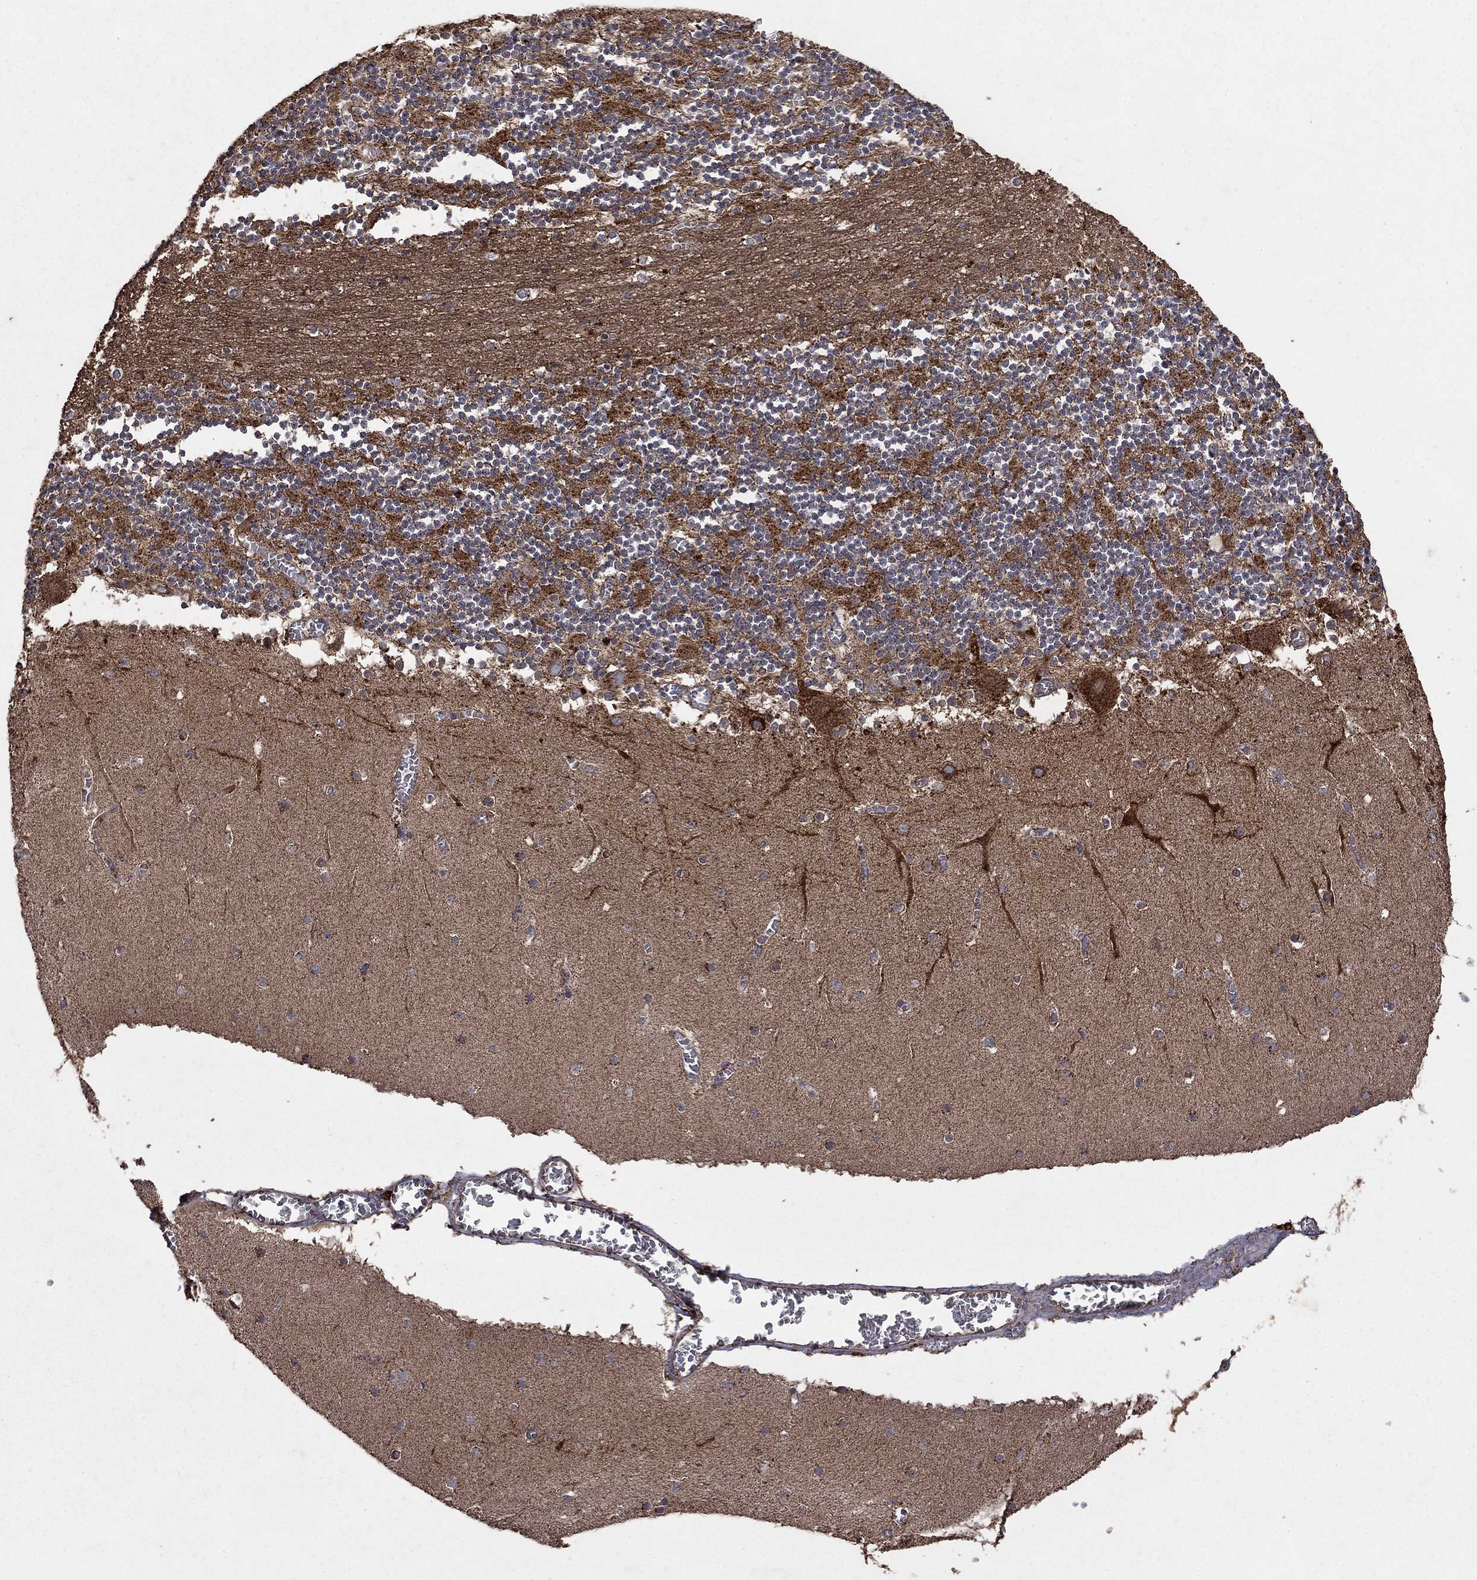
{"staining": {"intensity": "strong", "quantity": "<25%", "location": "cytoplasmic/membranous"}, "tissue": "cerebellum", "cell_type": "Cells in granular layer", "image_type": "normal", "snomed": [{"axis": "morphology", "description": "Normal tissue, NOS"}, {"axis": "topography", "description": "Cerebellum"}], "caption": "About <25% of cells in granular layer in normal human cerebellum demonstrate strong cytoplasmic/membranous protein expression as visualized by brown immunohistochemical staining.", "gene": "DPH1", "patient": {"sex": "female", "age": 28}}